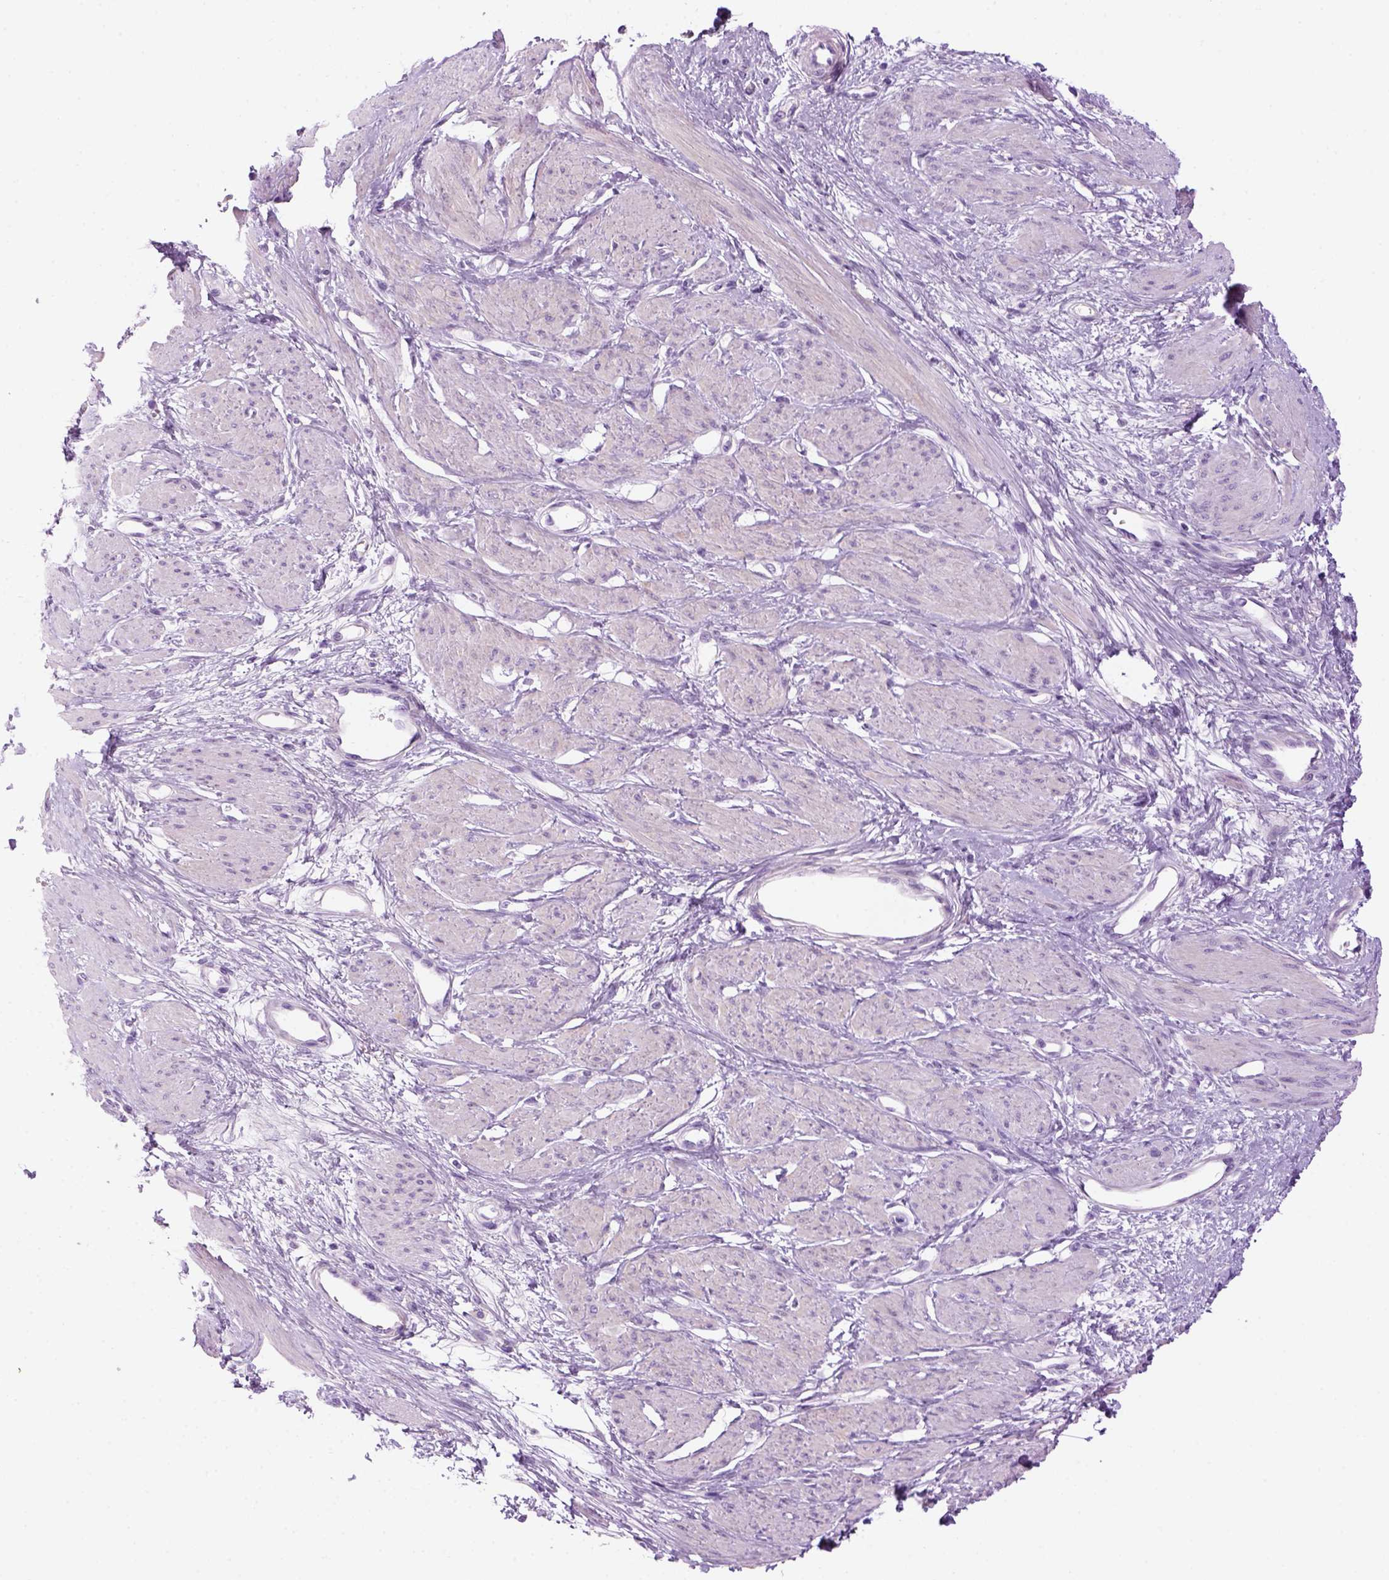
{"staining": {"intensity": "negative", "quantity": "none", "location": "none"}, "tissue": "smooth muscle", "cell_type": "Smooth muscle cells", "image_type": "normal", "snomed": [{"axis": "morphology", "description": "Normal tissue, NOS"}, {"axis": "topography", "description": "Smooth muscle"}, {"axis": "topography", "description": "Uterus"}], "caption": "Immunohistochemistry image of unremarkable smooth muscle stained for a protein (brown), which displays no staining in smooth muscle cells. (DAB (3,3'-diaminobenzidine) immunohistochemistry (IHC) with hematoxylin counter stain).", "gene": "DNAH11", "patient": {"sex": "female", "age": 39}}